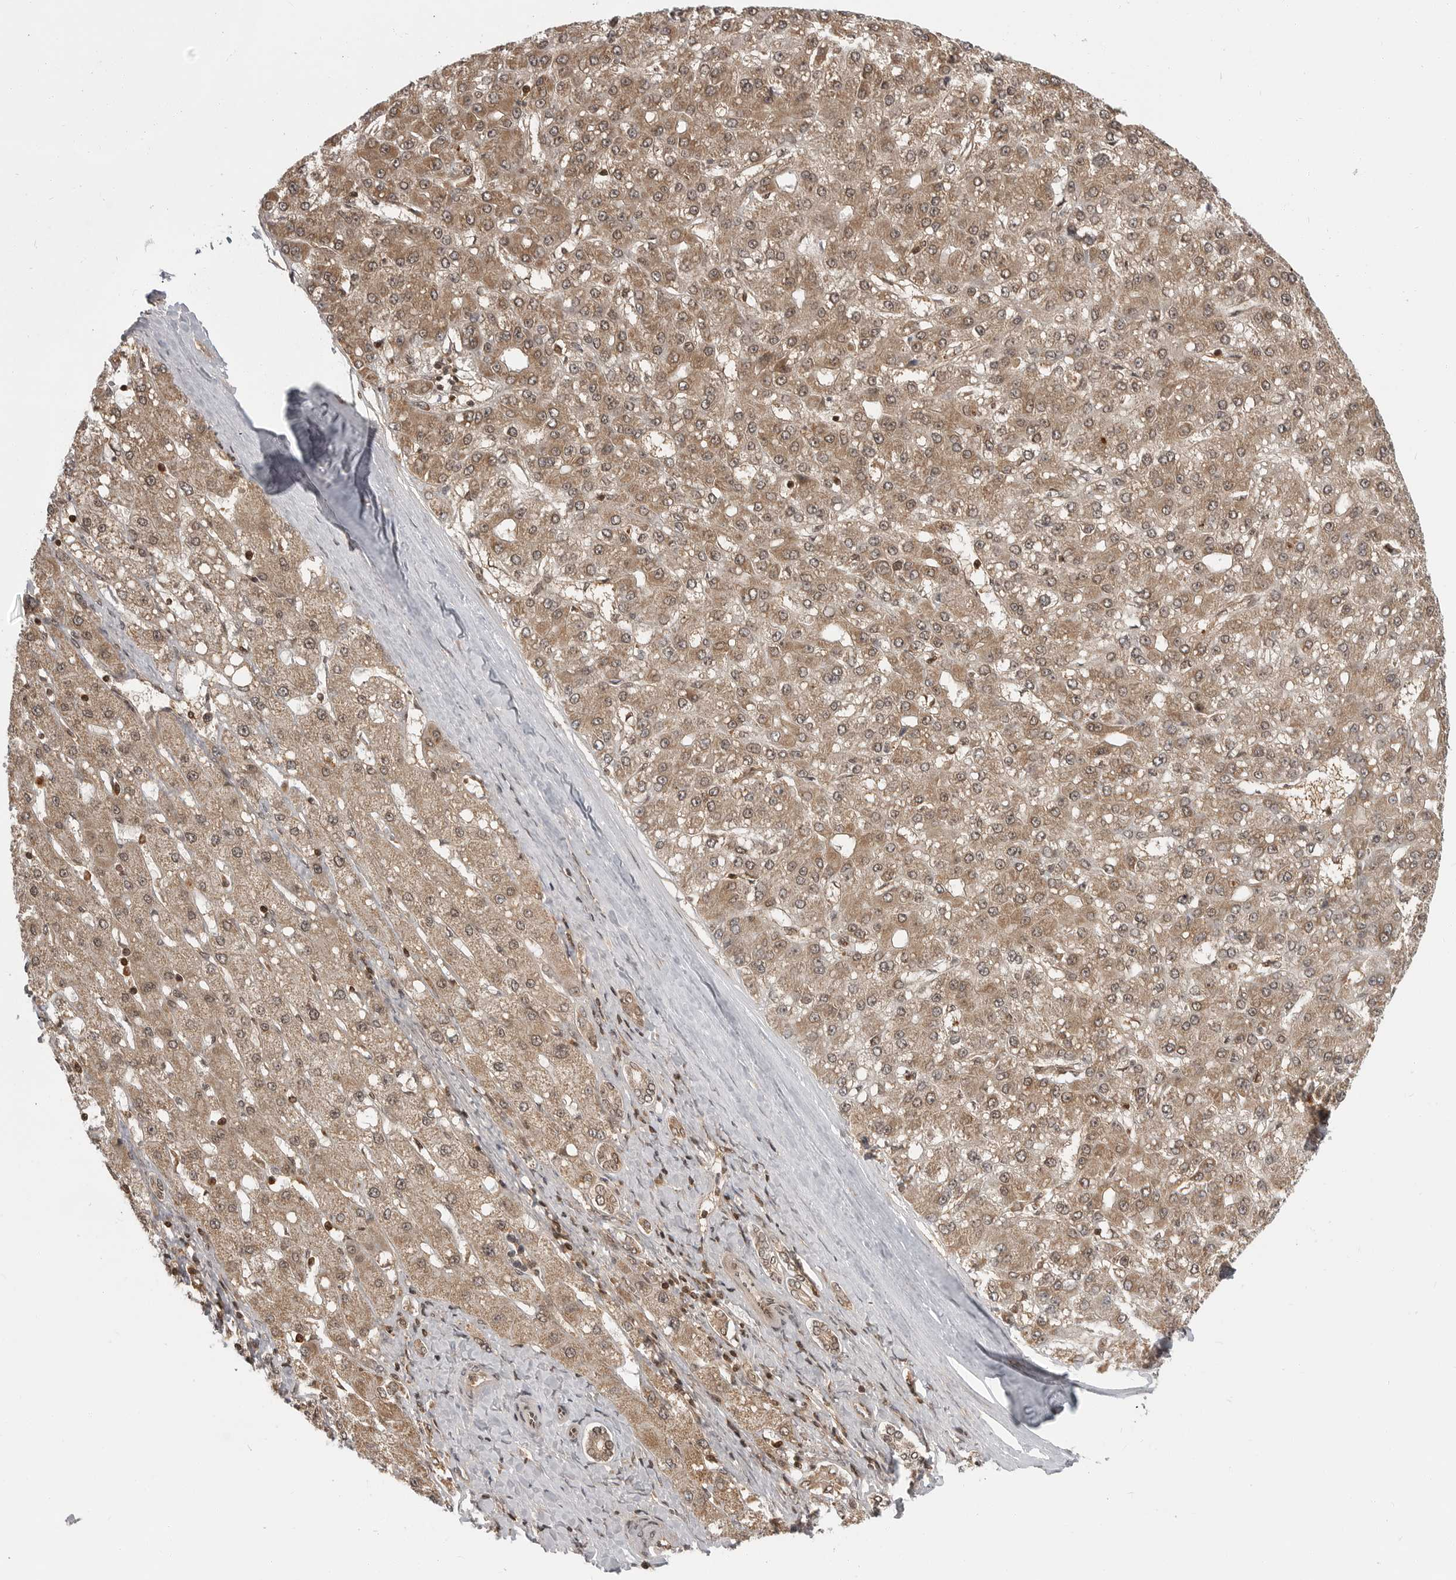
{"staining": {"intensity": "moderate", "quantity": ">75%", "location": "cytoplasmic/membranous,nuclear"}, "tissue": "liver cancer", "cell_type": "Tumor cells", "image_type": "cancer", "snomed": [{"axis": "morphology", "description": "Carcinoma, Hepatocellular, NOS"}, {"axis": "topography", "description": "Liver"}], "caption": "Immunohistochemical staining of human liver hepatocellular carcinoma displays medium levels of moderate cytoplasmic/membranous and nuclear protein staining in about >75% of tumor cells. (IHC, brightfield microscopy, high magnification).", "gene": "SZRD1", "patient": {"sex": "male", "age": 67}}